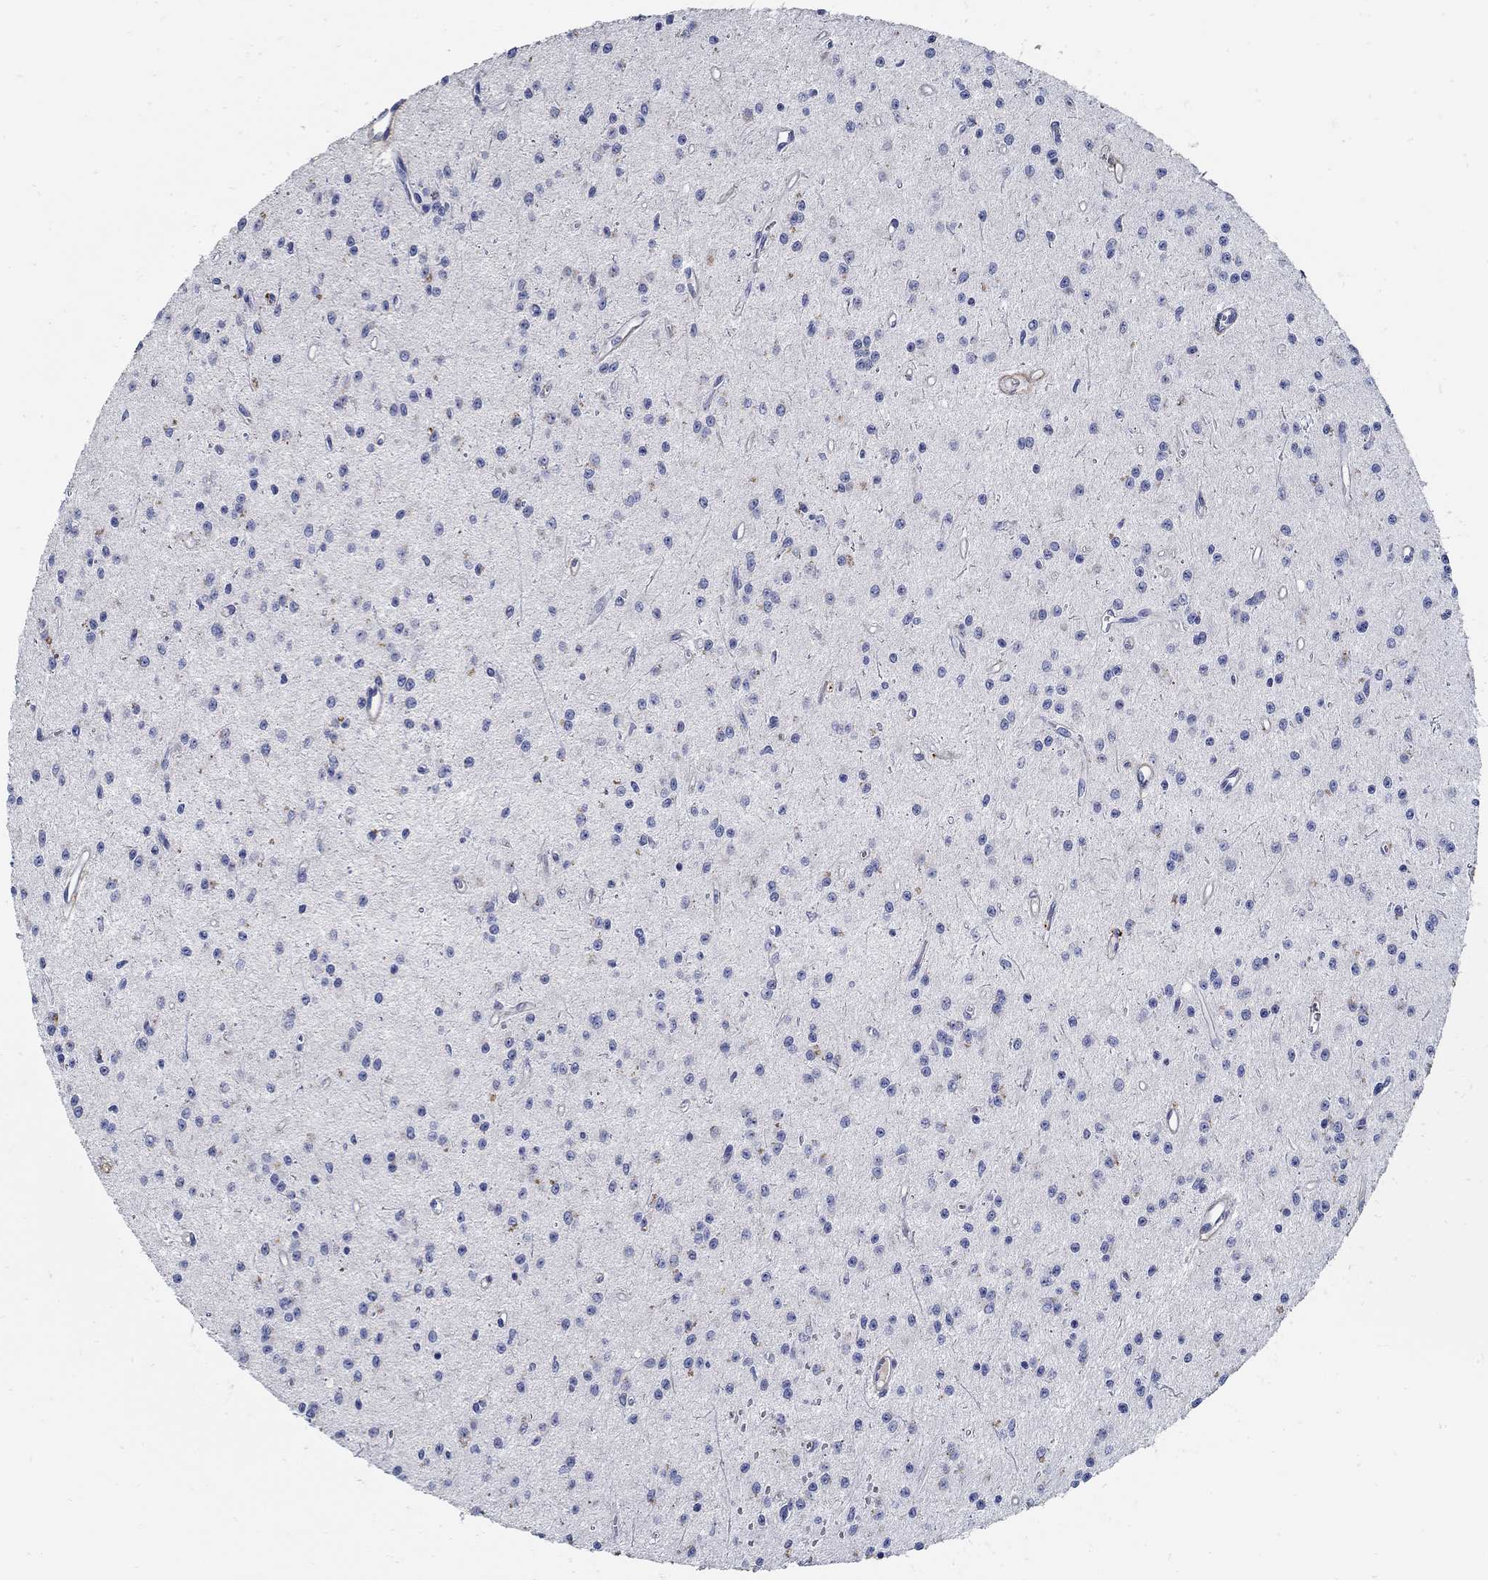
{"staining": {"intensity": "negative", "quantity": "none", "location": "none"}, "tissue": "glioma", "cell_type": "Tumor cells", "image_type": "cancer", "snomed": [{"axis": "morphology", "description": "Glioma, malignant, Low grade"}, {"axis": "topography", "description": "Brain"}], "caption": "Photomicrograph shows no significant protein positivity in tumor cells of malignant glioma (low-grade).", "gene": "TGFBI", "patient": {"sex": "female", "age": 45}}